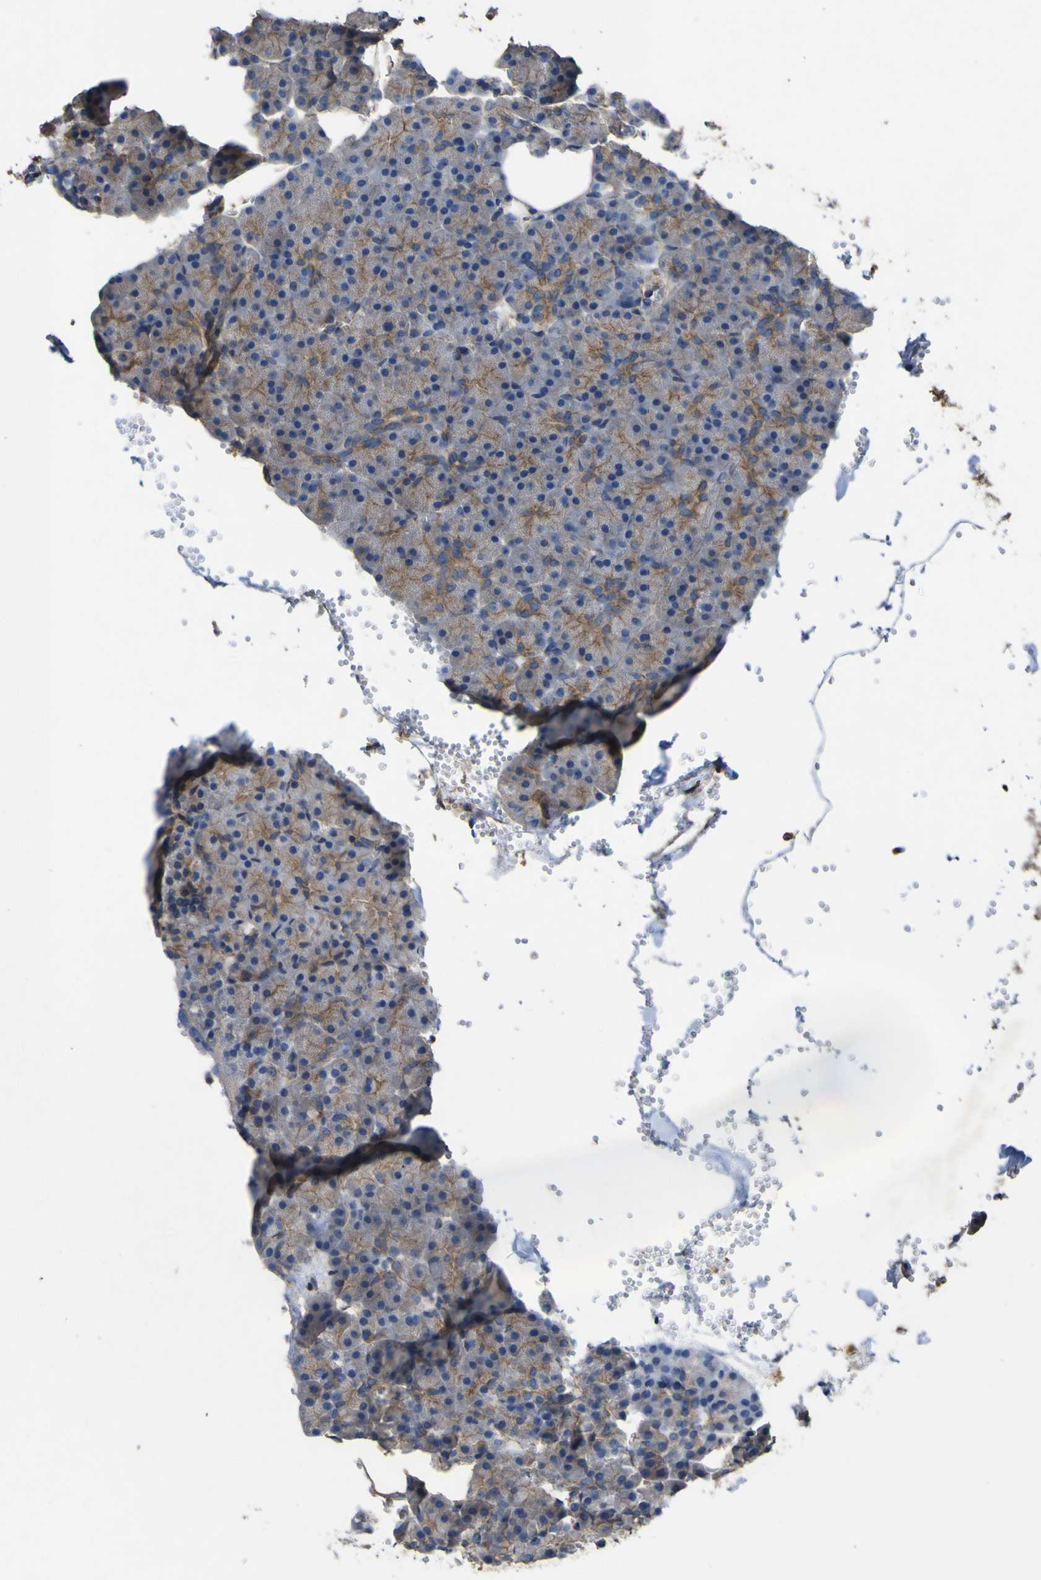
{"staining": {"intensity": "weak", "quantity": "25%-75%", "location": "cytoplasmic/membranous"}, "tissue": "pancreas", "cell_type": "Exocrine glandular cells", "image_type": "normal", "snomed": [{"axis": "morphology", "description": "Normal tissue, NOS"}, {"axis": "topography", "description": "Pancreas"}], "caption": "Protein positivity by IHC displays weak cytoplasmic/membranous expression in approximately 25%-75% of exocrine glandular cells in benign pancreas.", "gene": "TNFSF15", "patient": {"sex": "female", "age": 35}}